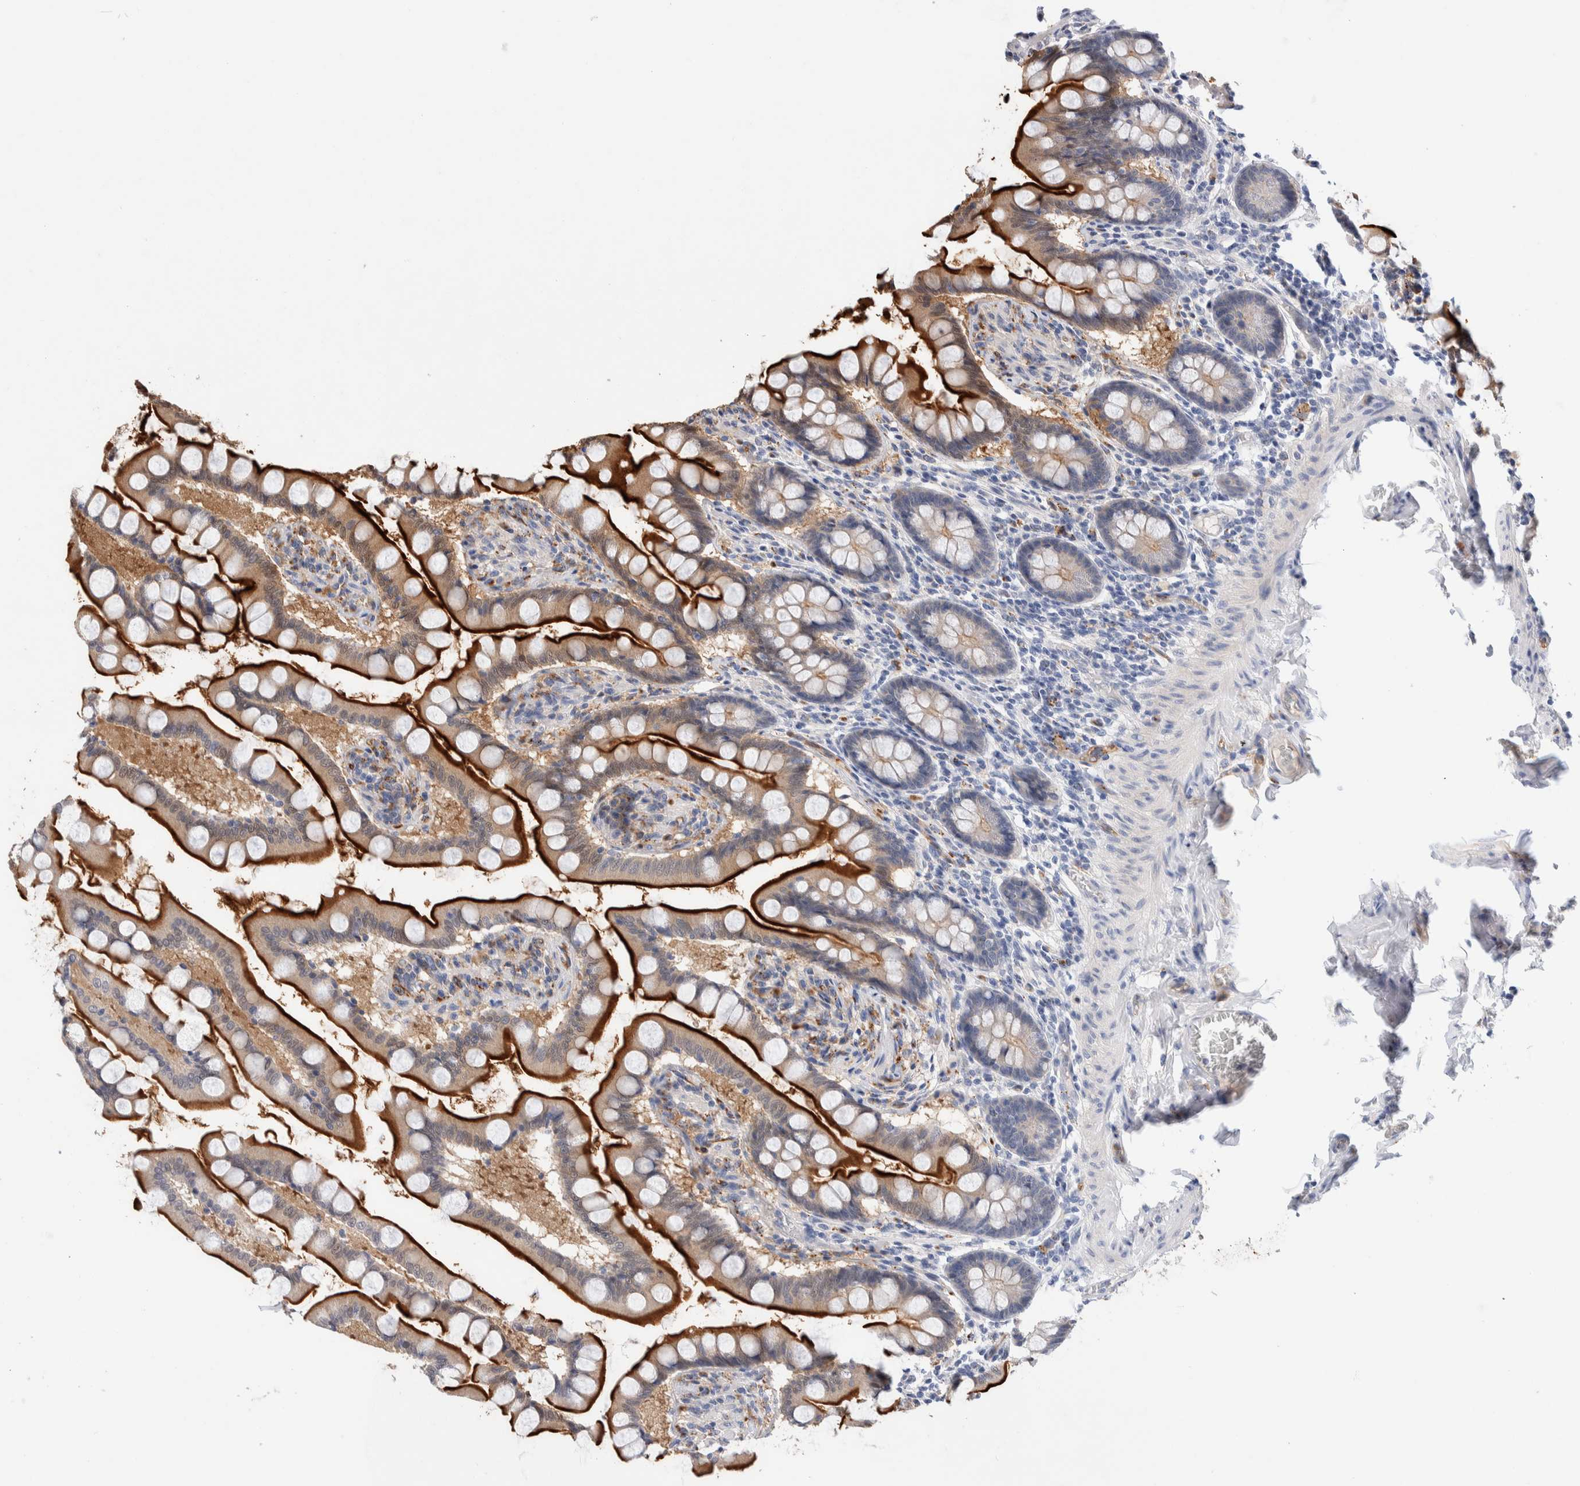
{"staining": {"intensity": "strong", "quantity": ">75%", "location": "cytoplasmic/membranous"}, "tissue": "small intestine", "cell_type": "Glandular cells", "image_type": "normal", "snomed": [{"axis": "morphology", "description": "Normal tissue, NOS"}, {"axis": "topography", "description": "Small intestine"}], "caption": "A brown stain labels strong cytoplasmic/membranous staining of a protein in glandular cells of unremarkable human small intestine.", "gene": "METRNL", "patient": {"sex": "male", "age": 41}}